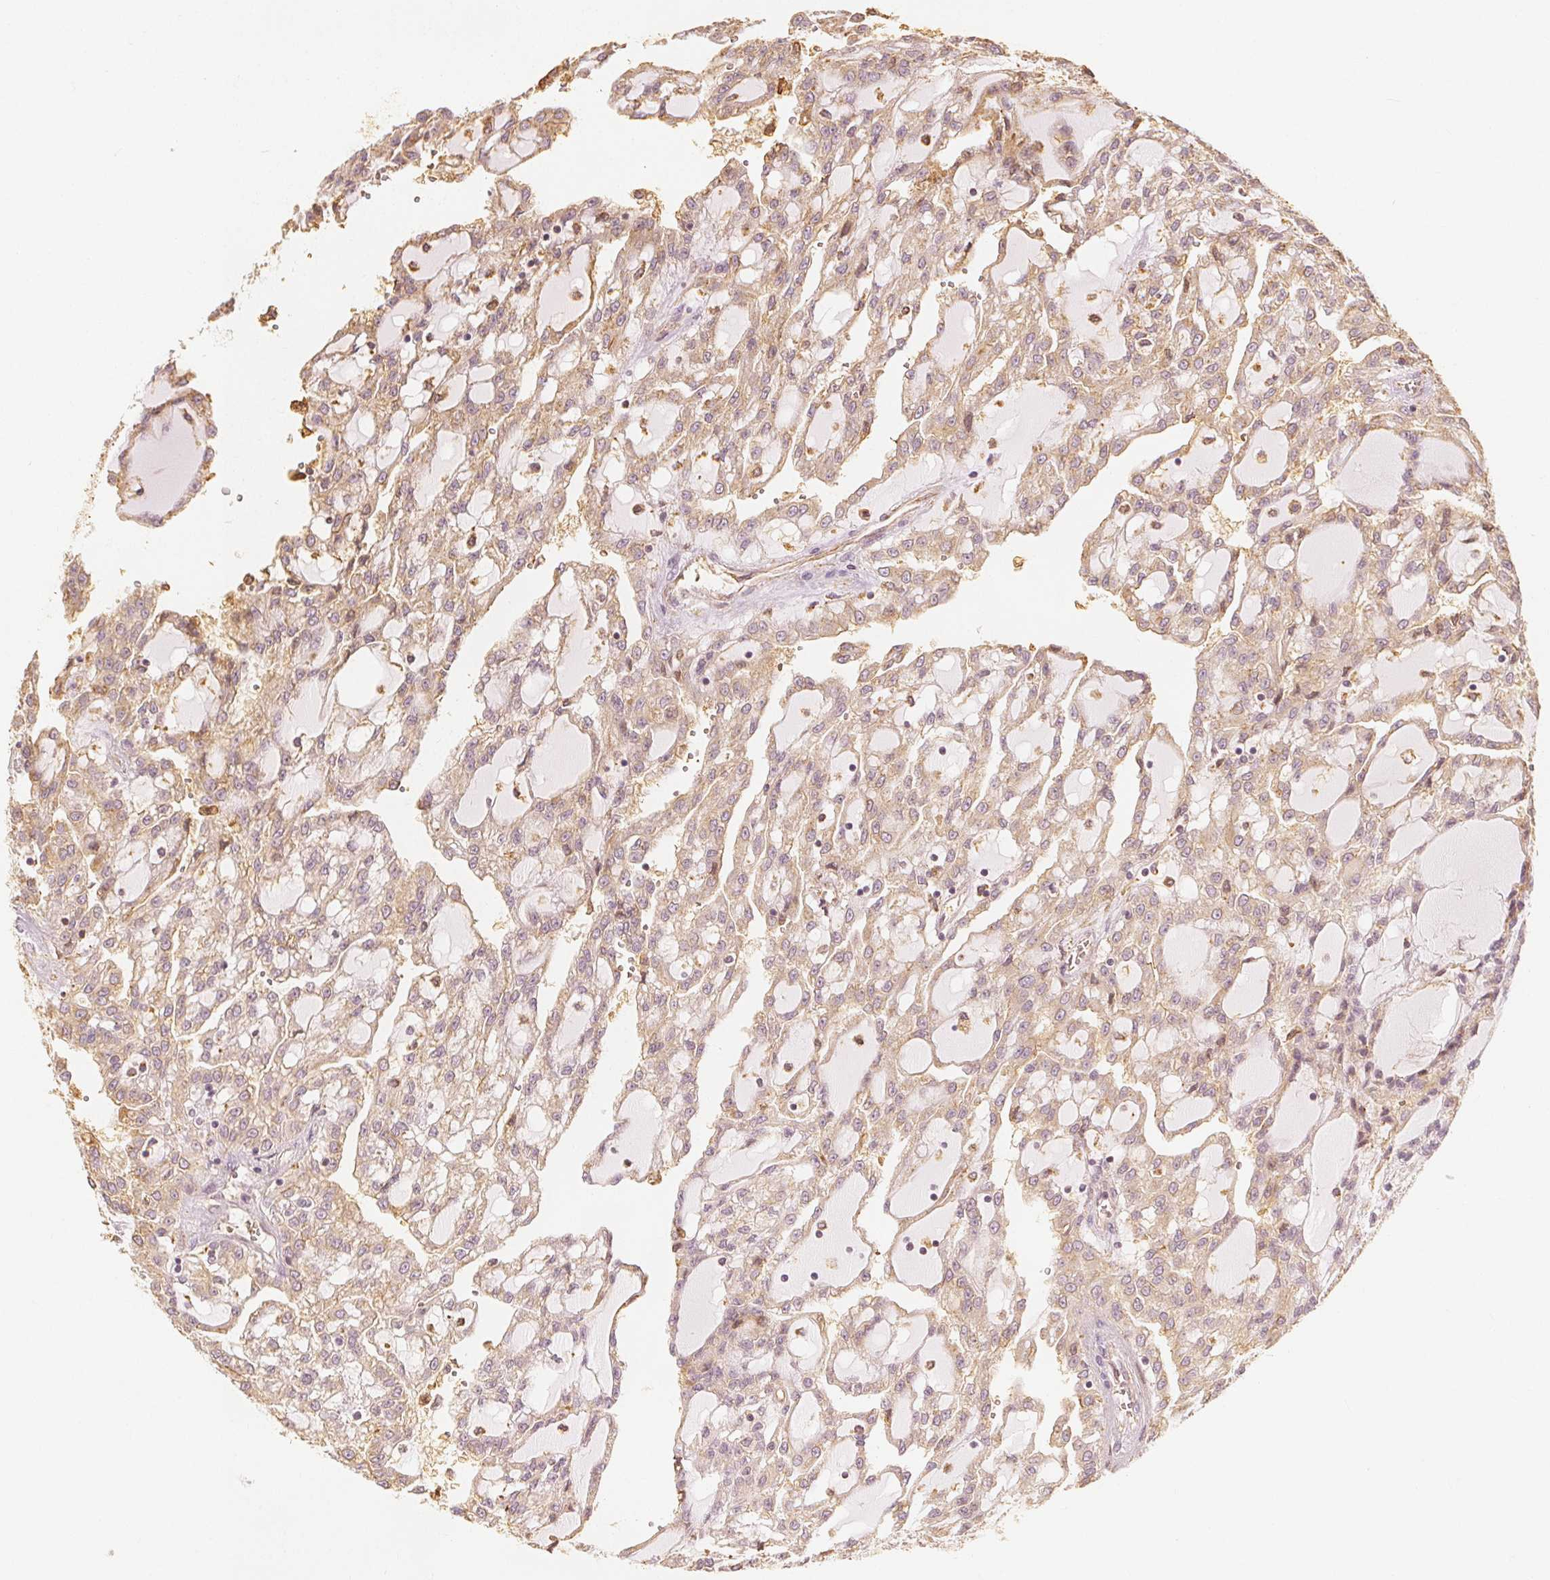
{"staining": {"intensity": "weak", "quantity": "25%-75%", "location": "cytoplasmic/membranous"}, "tissue": "renal cancer", "cell_type": "Tumor cells", "image_type": "cancer", "snomed": [{"axis": "morphology", "description": "Adenocarcinoma, NOS"}, {"axis": "topography", "description": "Kidney"}], "caption": "Immunohistochemistry staining of renal cancer (adenocarcinoma), which shows low levels of weak cytoplasmic/membranous positivity in about 25%-75% of tumor cells indicating weak cytoplasmic/membranous protein expression. The staining was performed using DAB (brown) for protein detection and nuclei were counterstained in hematoxylin (blue).", "gene": "ARHGAP26", "patient": {"sex": "male", "age": 63}}